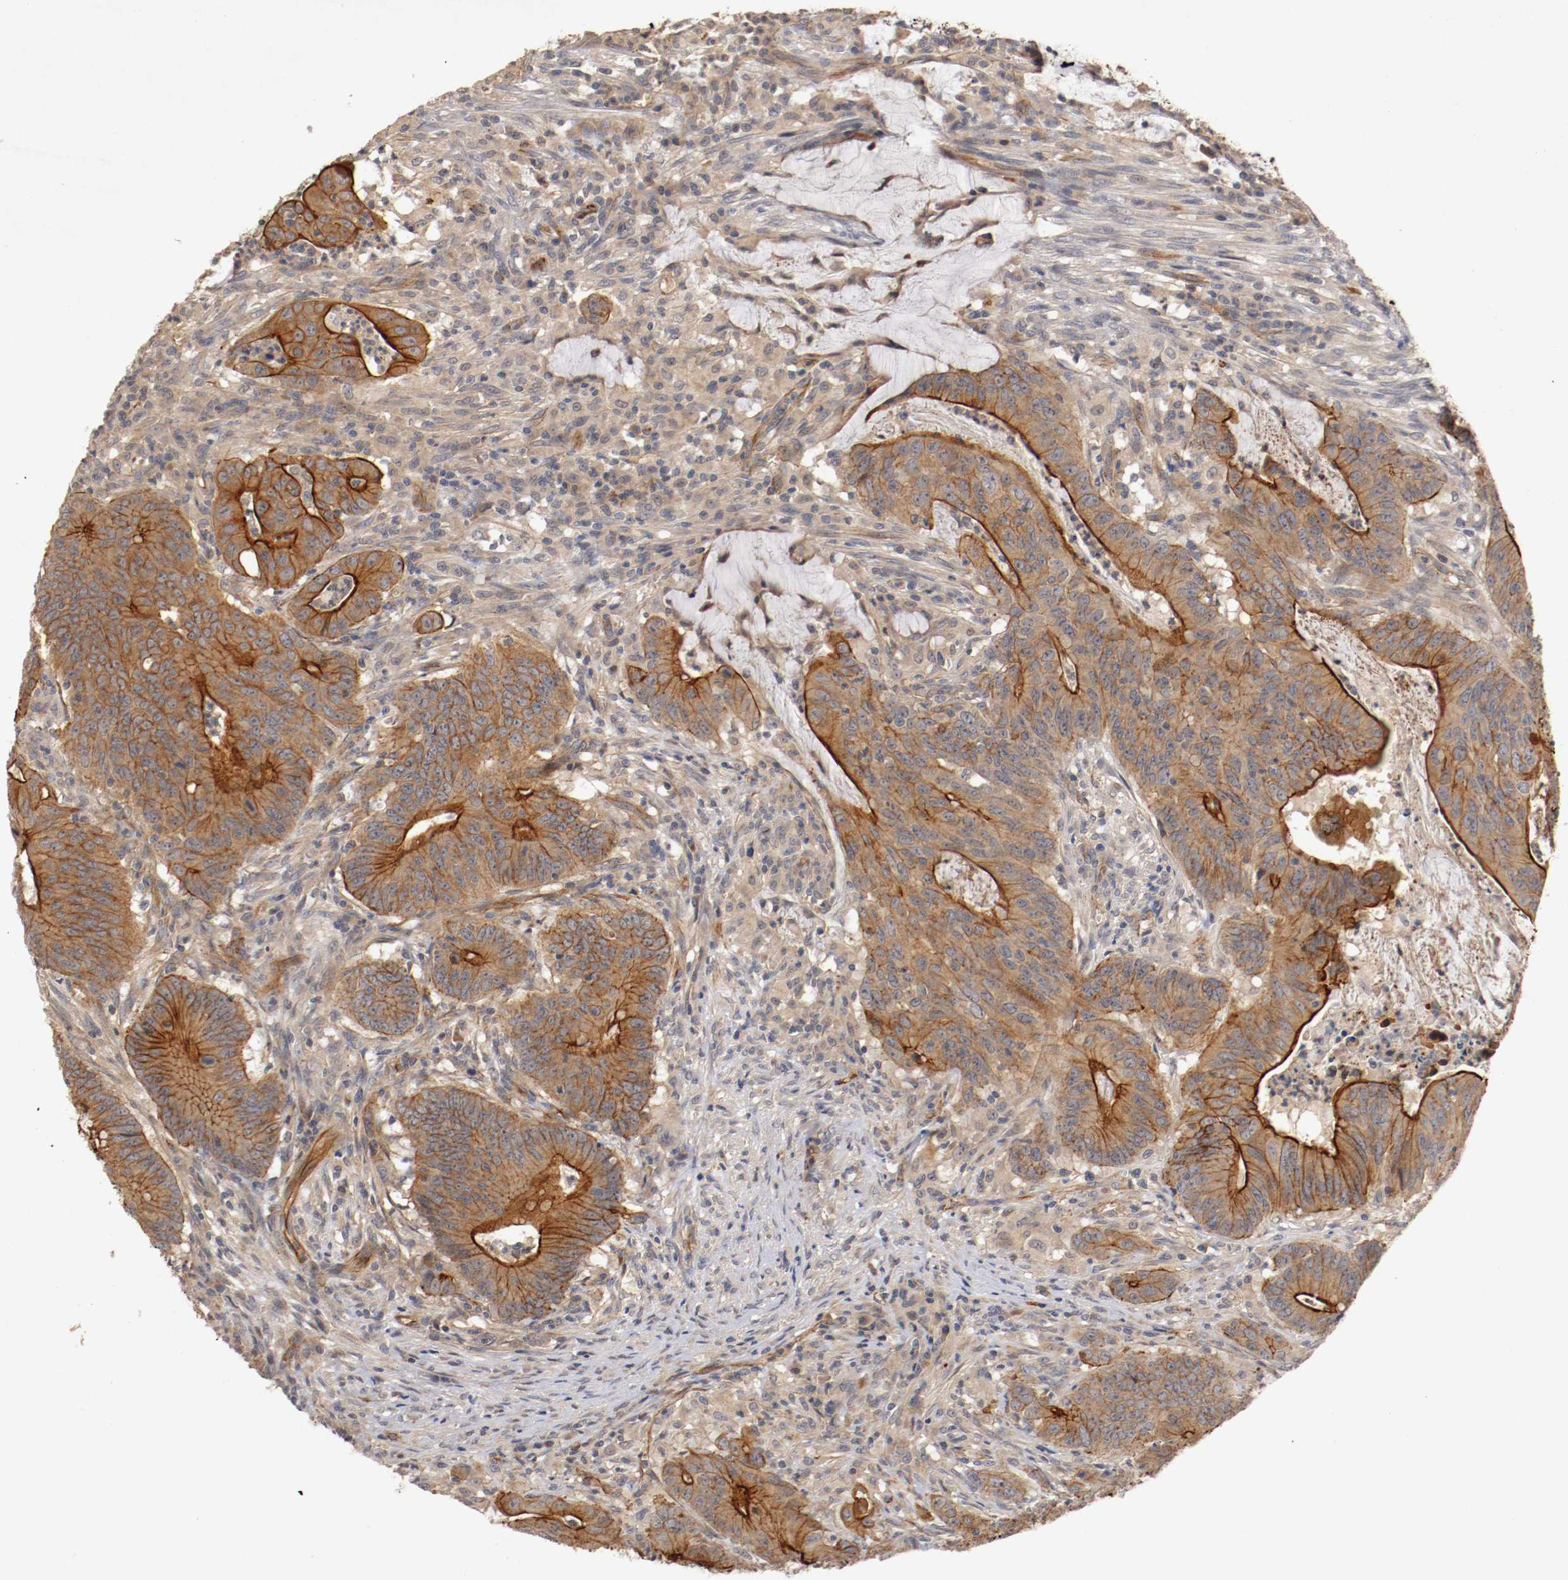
{"staining": {"intensity": "strong", "quantity": ">75%", "location": "cytoplasmic/membranous"}, "tissue": "colorectal cancer", "cell_type": "Tumor cells", "image_type": "cancer", "snomed": [{"axis": "morphology", "description": "Adenocarcinoma, NOS"}, {"axis": "topography", "description": "Colon"}], "caption": "Colorectal adenocarcinoma stained with a brown dye shows strong cytoplasmic/membranous positive staining in about >75% of tumor cells.", "gene": "TYK2", "patient": {"sex": "male", "age": 45}}